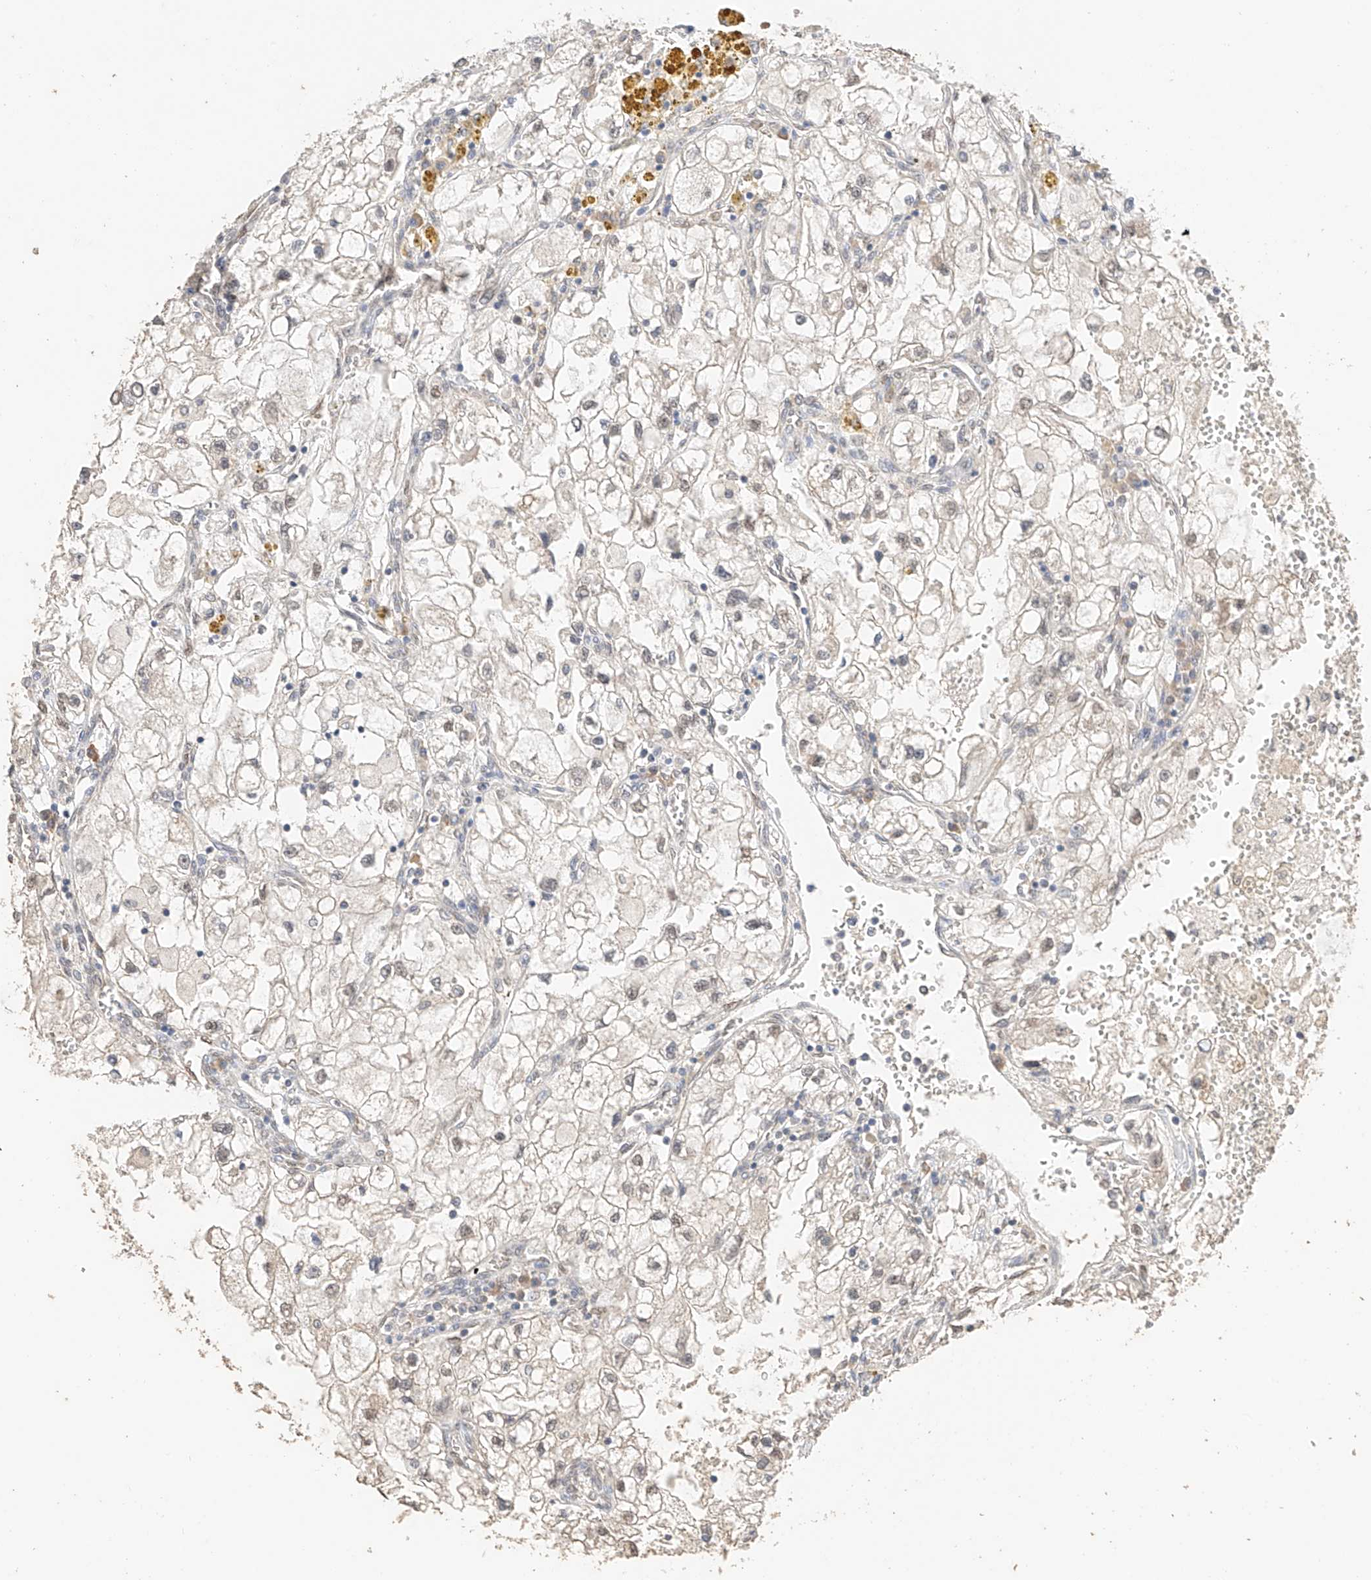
{"staining": {"intensity": "weak", "quantity": "<25%", "location": "nuclear"}, "tissue": "renal cancer", "cell_type": "Tumor cells", "image_type": "cancer", "snomed": [{"axis": "morphology", "description": "Adenocarcinoma, NOS"}, {"axis": "topography", "description": "Kidney"}], "caption": "Tumor cells show no significant expression in renal cancer (adenocarcinoma).", "gene": "IL22RA2", "patient": {"sex": "female", "age": 70}}